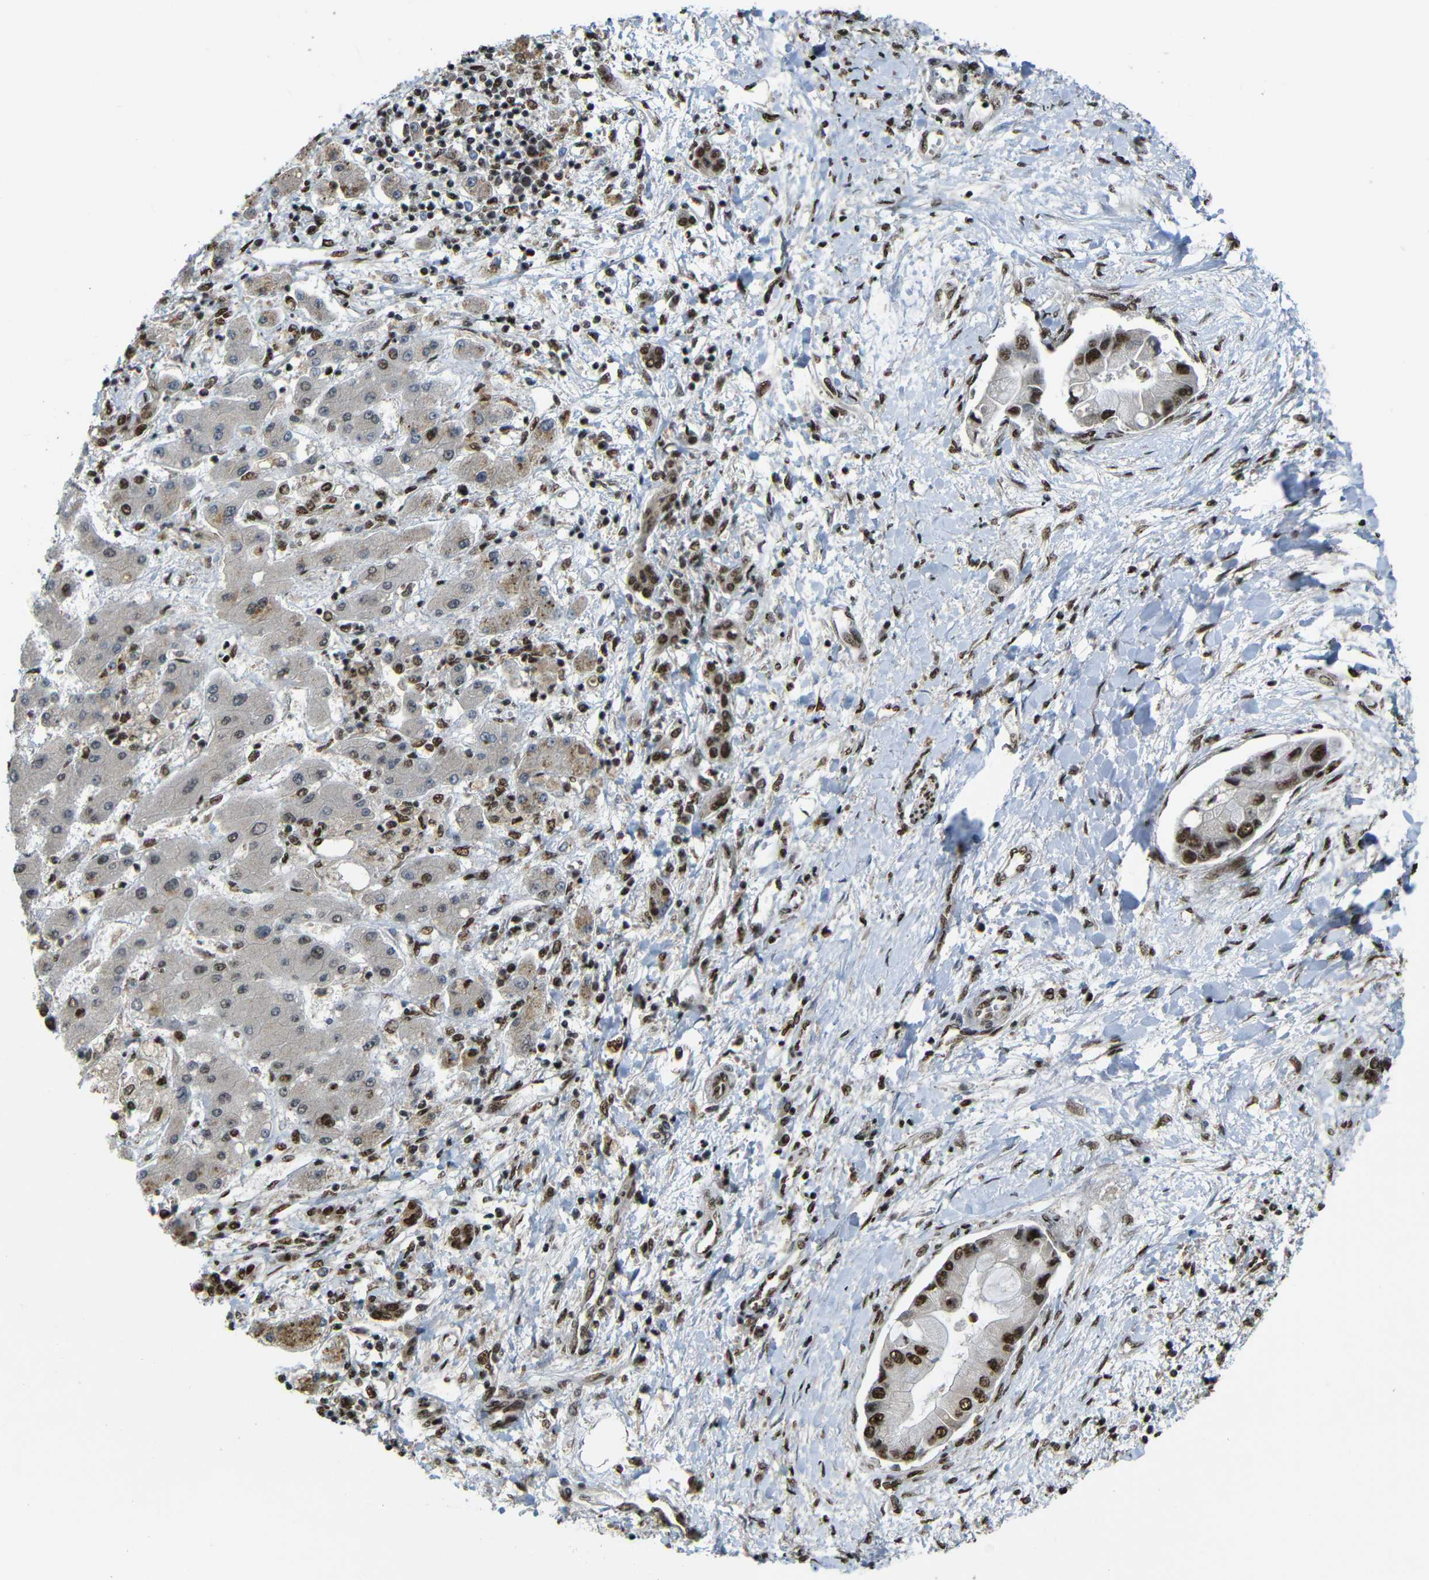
{"staining": {"intensity": "strong", "quantity": ">75%", "location": "nuclear"}, "tissue": "liver cancer", "cell_type": "Tumor cells", "image_type": "cancer", "snomed": [{"axis": "morphology", "description": "Cholangiocarcinoma"}, {"axis": "topography", "description": "Liver"}], "caption": "High-magnification brightfield microscopy of cholangiocarcinoma (liver) stained with DAB (brown) and counterstained with hematoxylin (blue). tumor cells exhibit strong nuclear staining is present in approximately>75% of cells. (Brightfield microscopy of DAB IHC at high magnification).", "gene": "TCF7L2", "patient": {"sex": "male", "age": 50}}